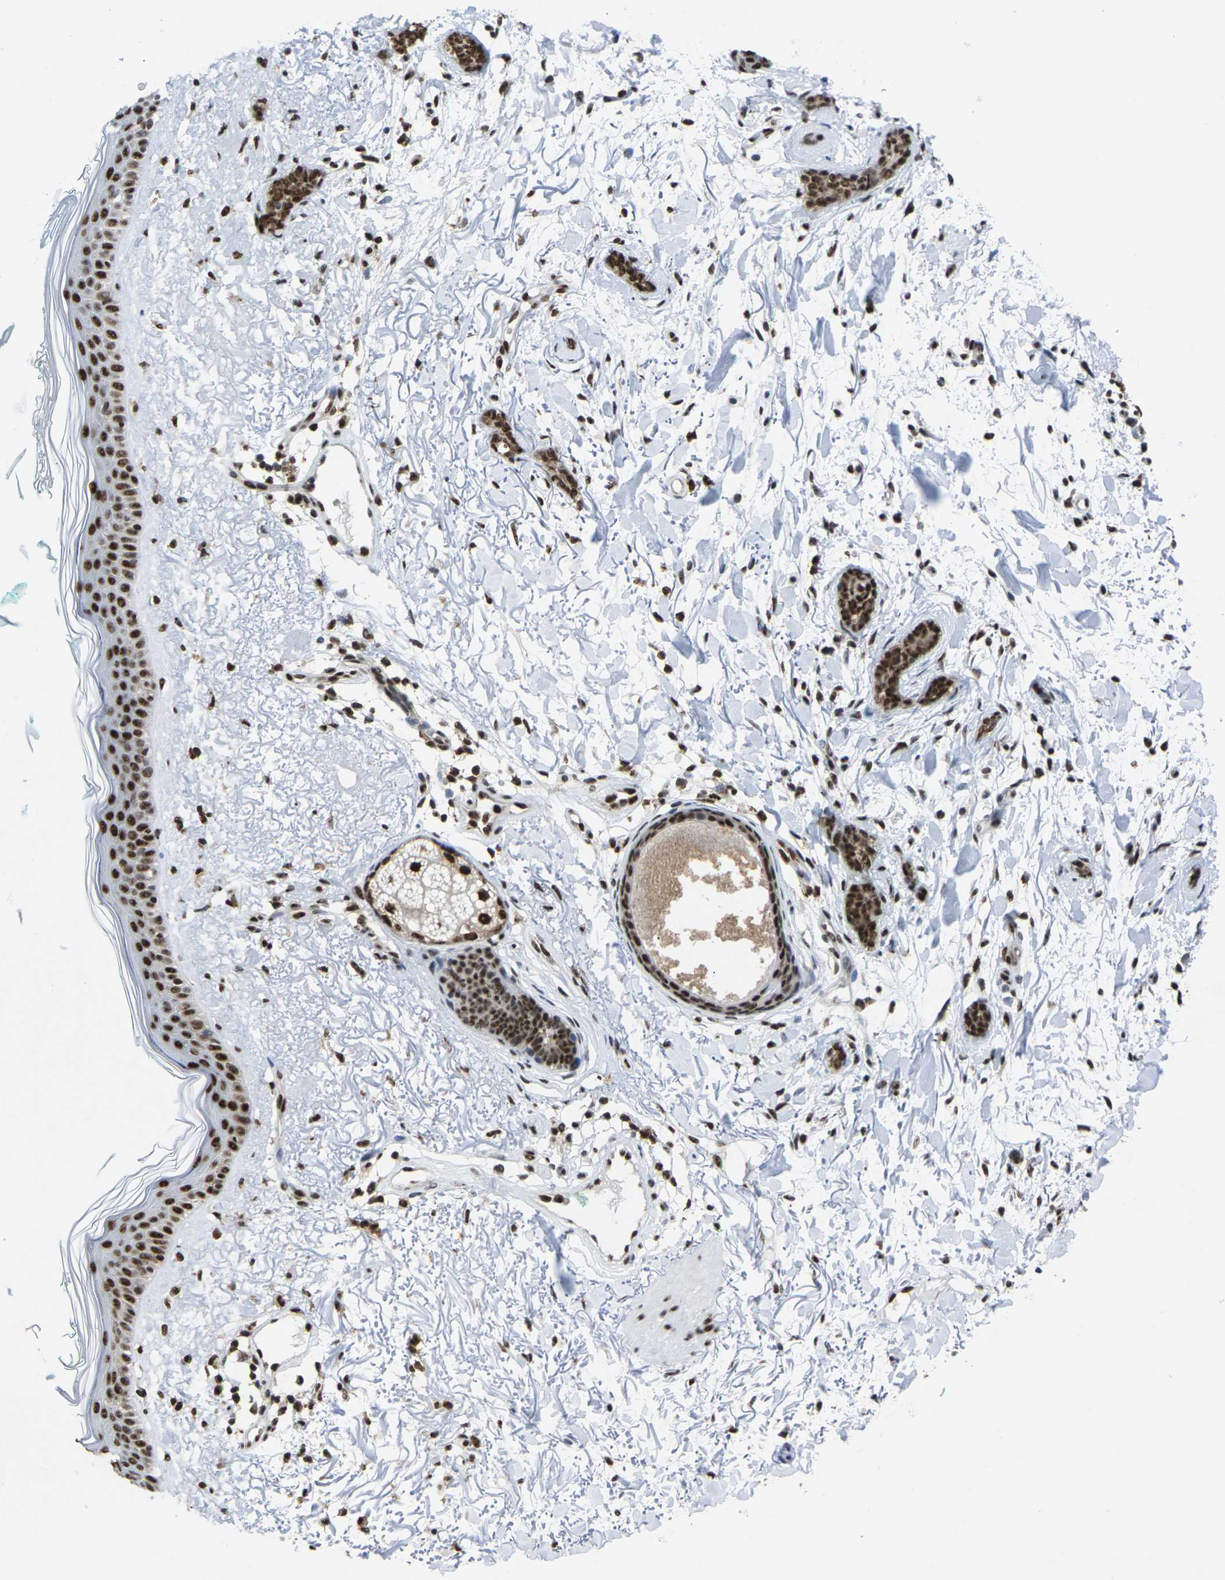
{"staining": {"intensity": "strong", "quantity": ">75%", "location": "nuclear"}, "tissue": "skin cancer", "cell_type": "Tumor cells", "image_type": "cancer", "snomed": [{"axis": "morphology", "description": "Basal cell carcinoma"}, {"axis": "morphology", "description": "Adnexal tumor, benign"}, {"axis": "topography", "description": "Skin"}], "caption": "DAB (3,3'-diaminobenzidine) immunohistochemical staining of benign adnexal tumor (skin) shows strong nuclear protein staining in about >75% of tumor cells.", "gene": "MAGOH", "patient": {"sex": "female", "age": 42}}